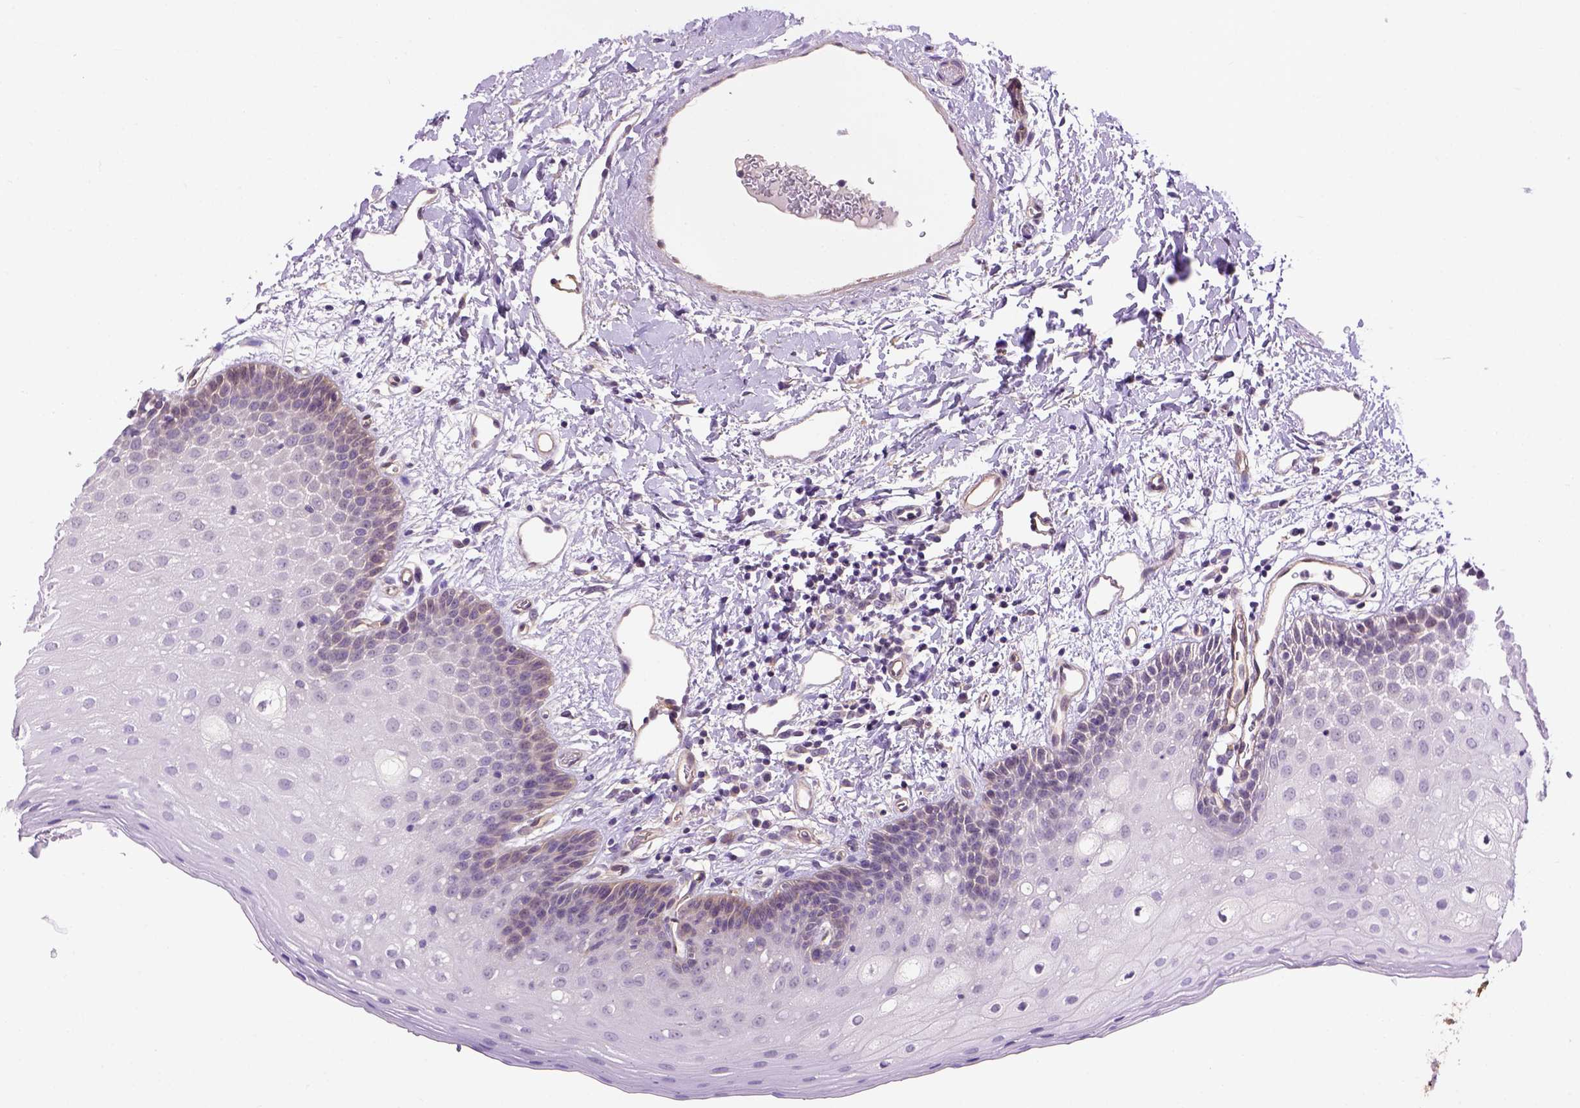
{"staining": {"intensity": "negative", "quantity": "none", "location": "none"}, "tissue": "oral mucosa", "cell_type": "Squamous epithelial cells", "image_type": "normal", "snomed": [{"axis": "morphology", "description": "Normal tissue, NOS"}, {"axis": "topography", "description": "Oral tissue"}], "caption": "Immunohistochemical staining of normal human oral mucosa shows no significant expression in squamous epithelial cells. Nuclei are stained in blue.", "gene": "CASKIN2", "patient": {"sex": "female", "age": 43}}